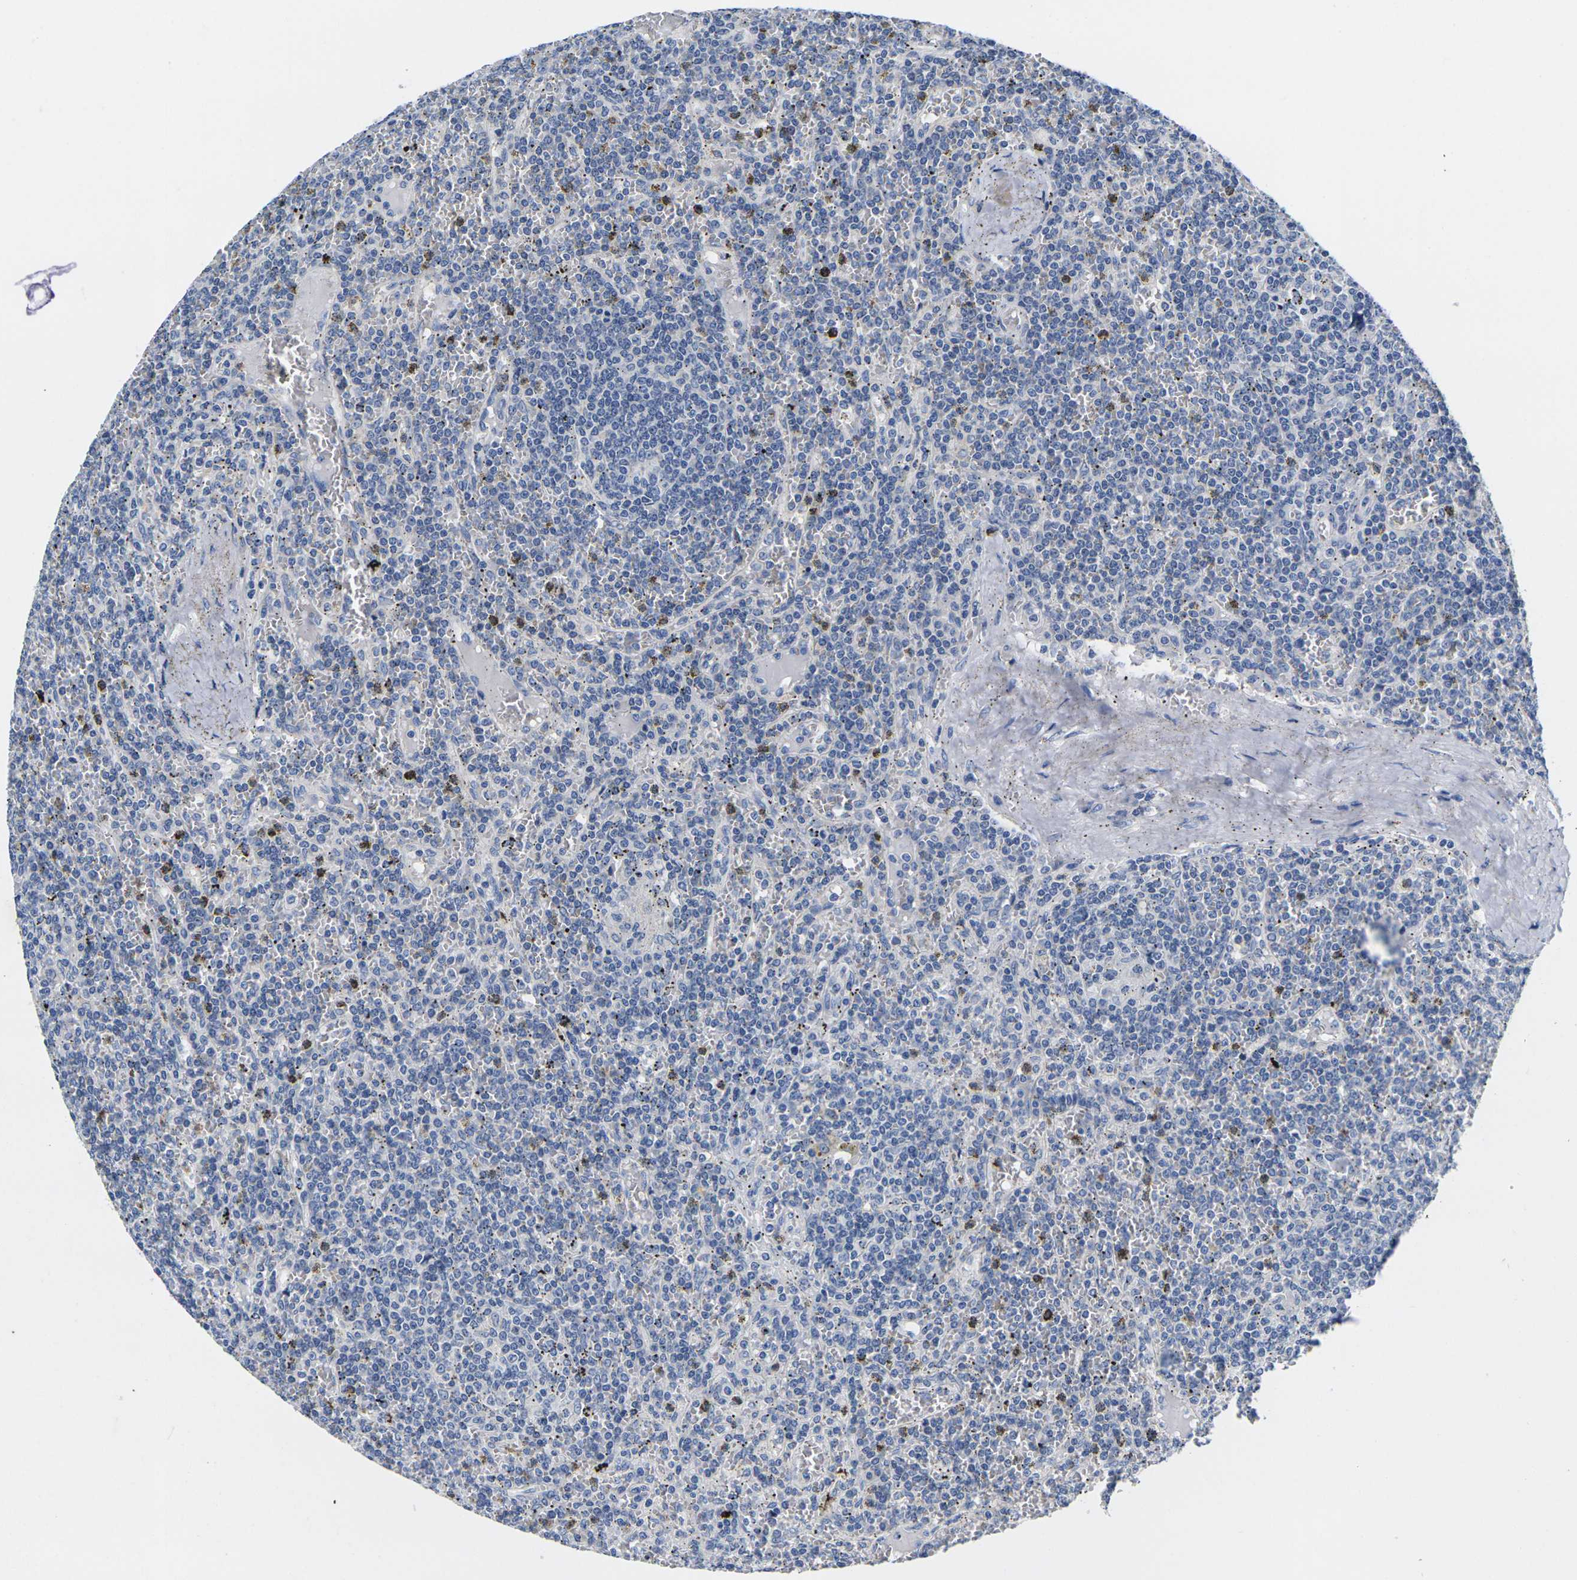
{"staining": {"intensity": "moderate", "quantity": "<25%", "location": "cytoplasmic/membranous"}, "tissue": "lymphoma", "cell_type": "Tumor cells", "image_type": "cancer", "snomed": [{"axis": "morphology", "description": "Malignant lymphoma, non-Hodgkin's type, Low grade"}, {"axis": "topography", "description": "Spleen"}], "caption": "Protein staining shows moderate cytoplasmic/membranous positivity in about <25% of tumor cells in lymphoma.", "gene": "NOCT", "patient": {"sex": "female", "age": 19}}